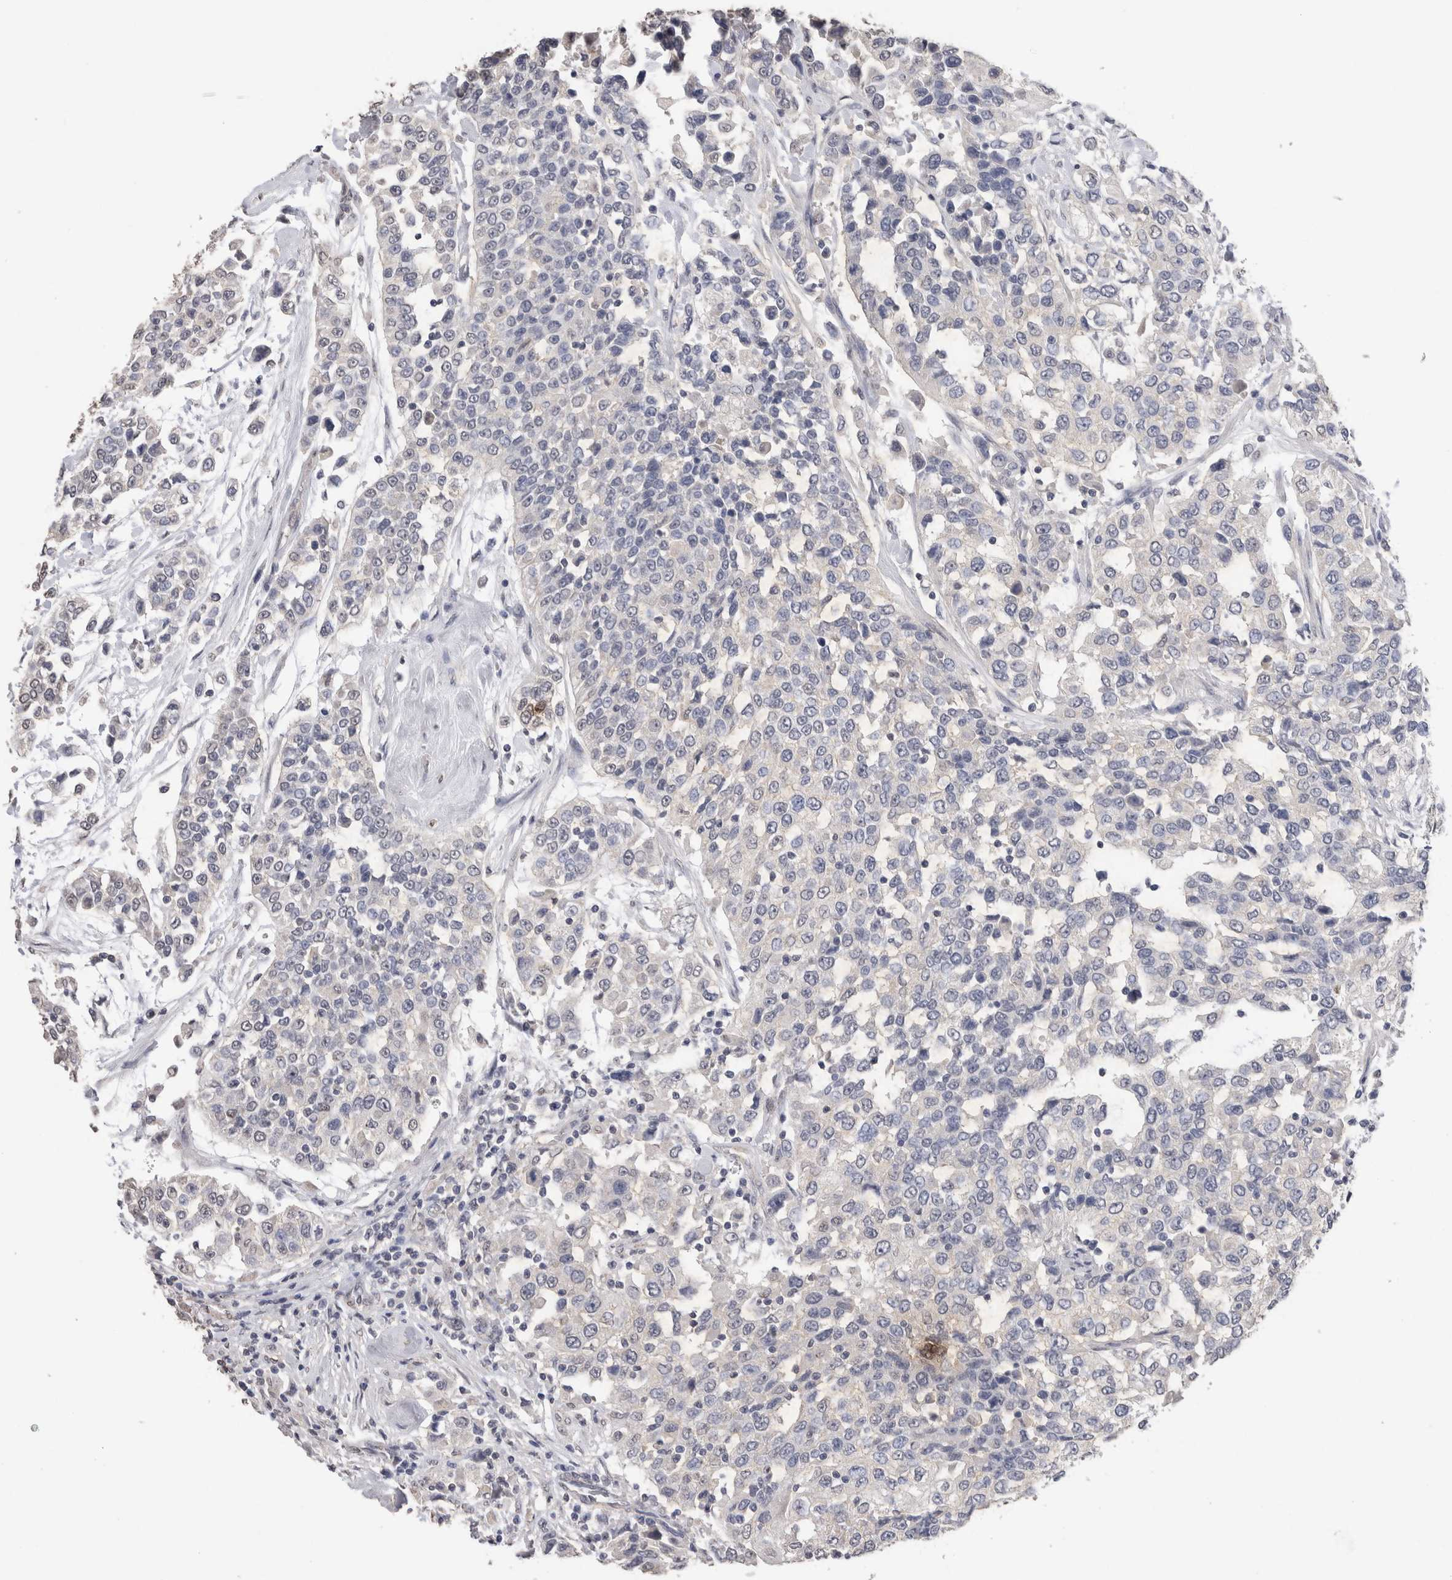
{"staining": {"intensity": "negative", "quantity": "none", "location": "none"}, "tissue": "urothelial cancer", "cell_type": "Tumor cells", "image_type": "cancer", "snomed": [{"axis": "morphology", "description": "Urothelial carcinoma, High grade"}, {"axis": "topography", "description": "Urinary bladder"}], "caption": "DAB (3,3'-diaminobenzidine) immunohistochemical staining of urothelial cancer exhibits no significant positivity in tumor cells. (Immunohistochemistry (ihc), brightfield microscopy, high magnification).", "gene": "CDH6", "patient": {"sex": "female", "age": 80}}